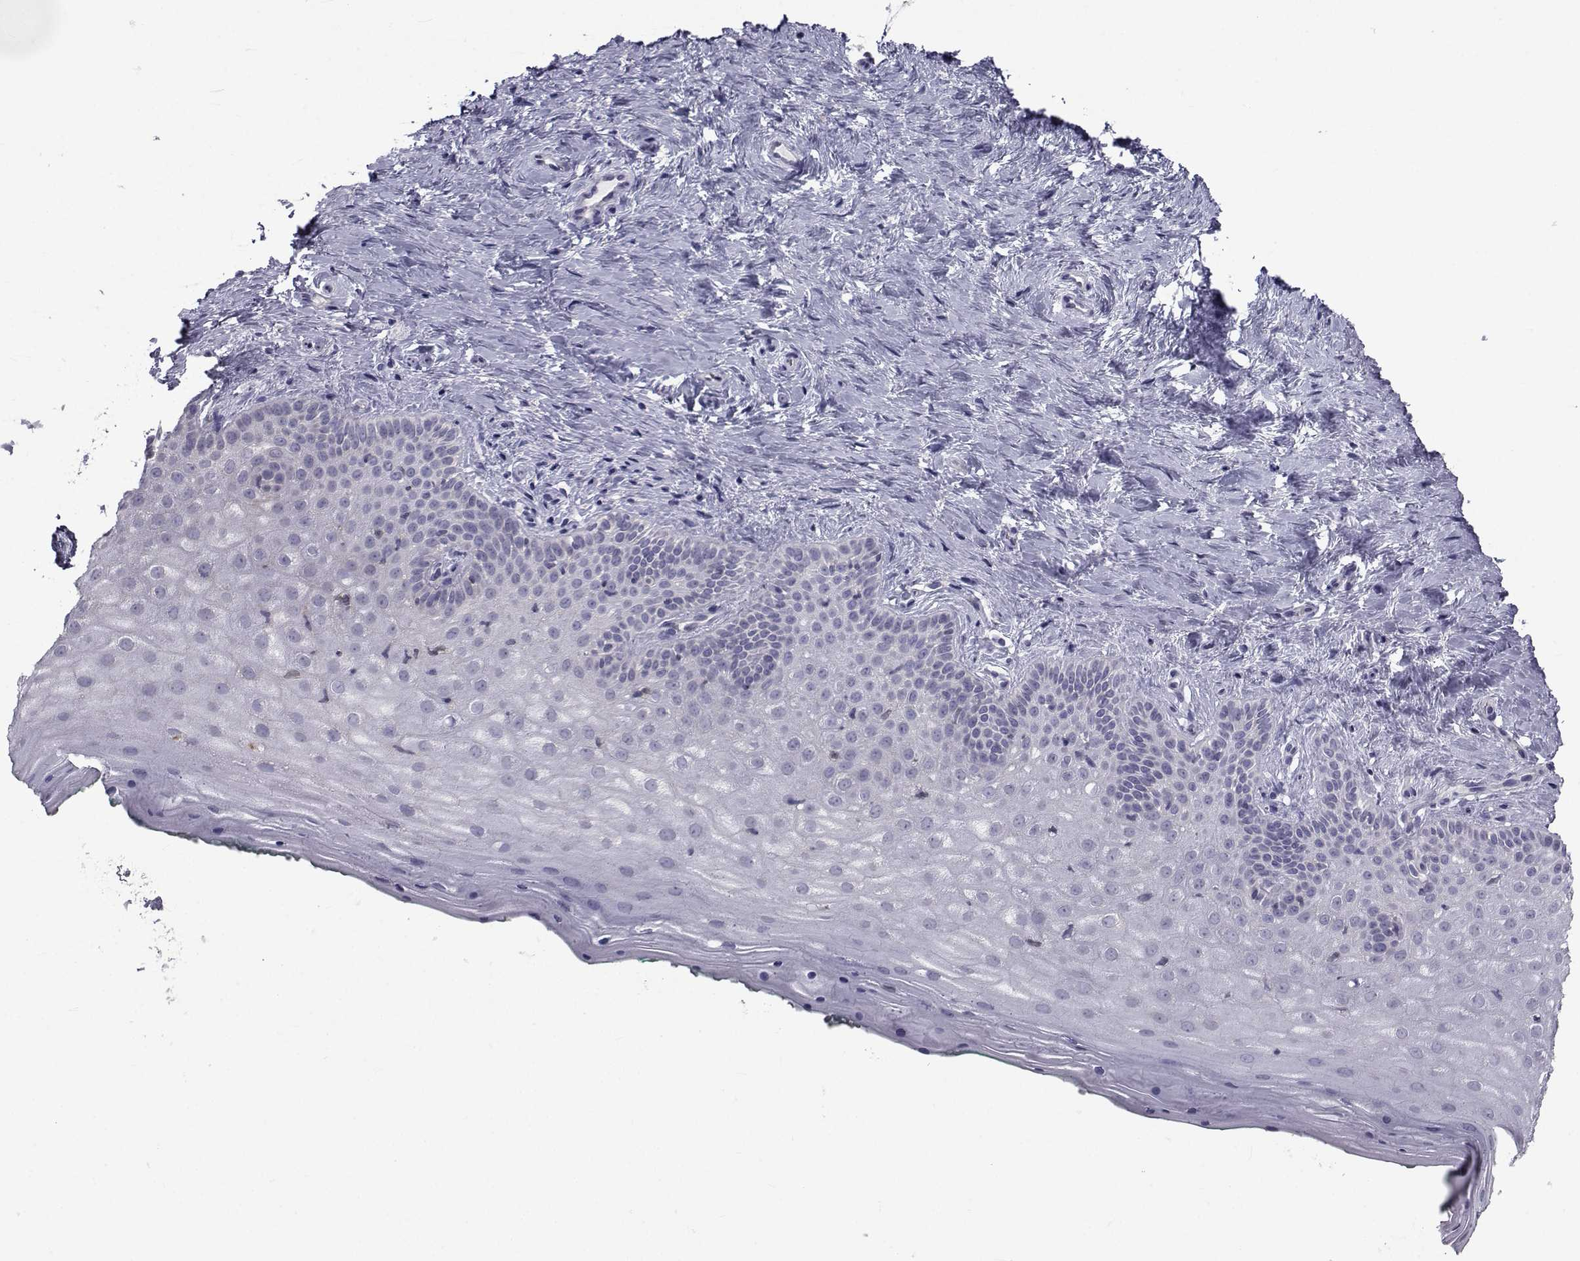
{"staining": {"intensity": "negative", "quantity": "none", "location": "none"}, "tissue": "vagina", "cell_type": "Squamous epithelial cells", "image_type": "normal", "snomed": [{"axis": "morphology", "description": "Normal tissue, NOS"}, {"axis": "topography", "description": "Vagina"}], "caption": "Immunohistochemistry photomicrograph of normal vagina stained for a protein (brown), which reveals no staining in squamous epithelial cells.", "gene": "FDXR", "patient": {"sex": "female", "age": 45}}